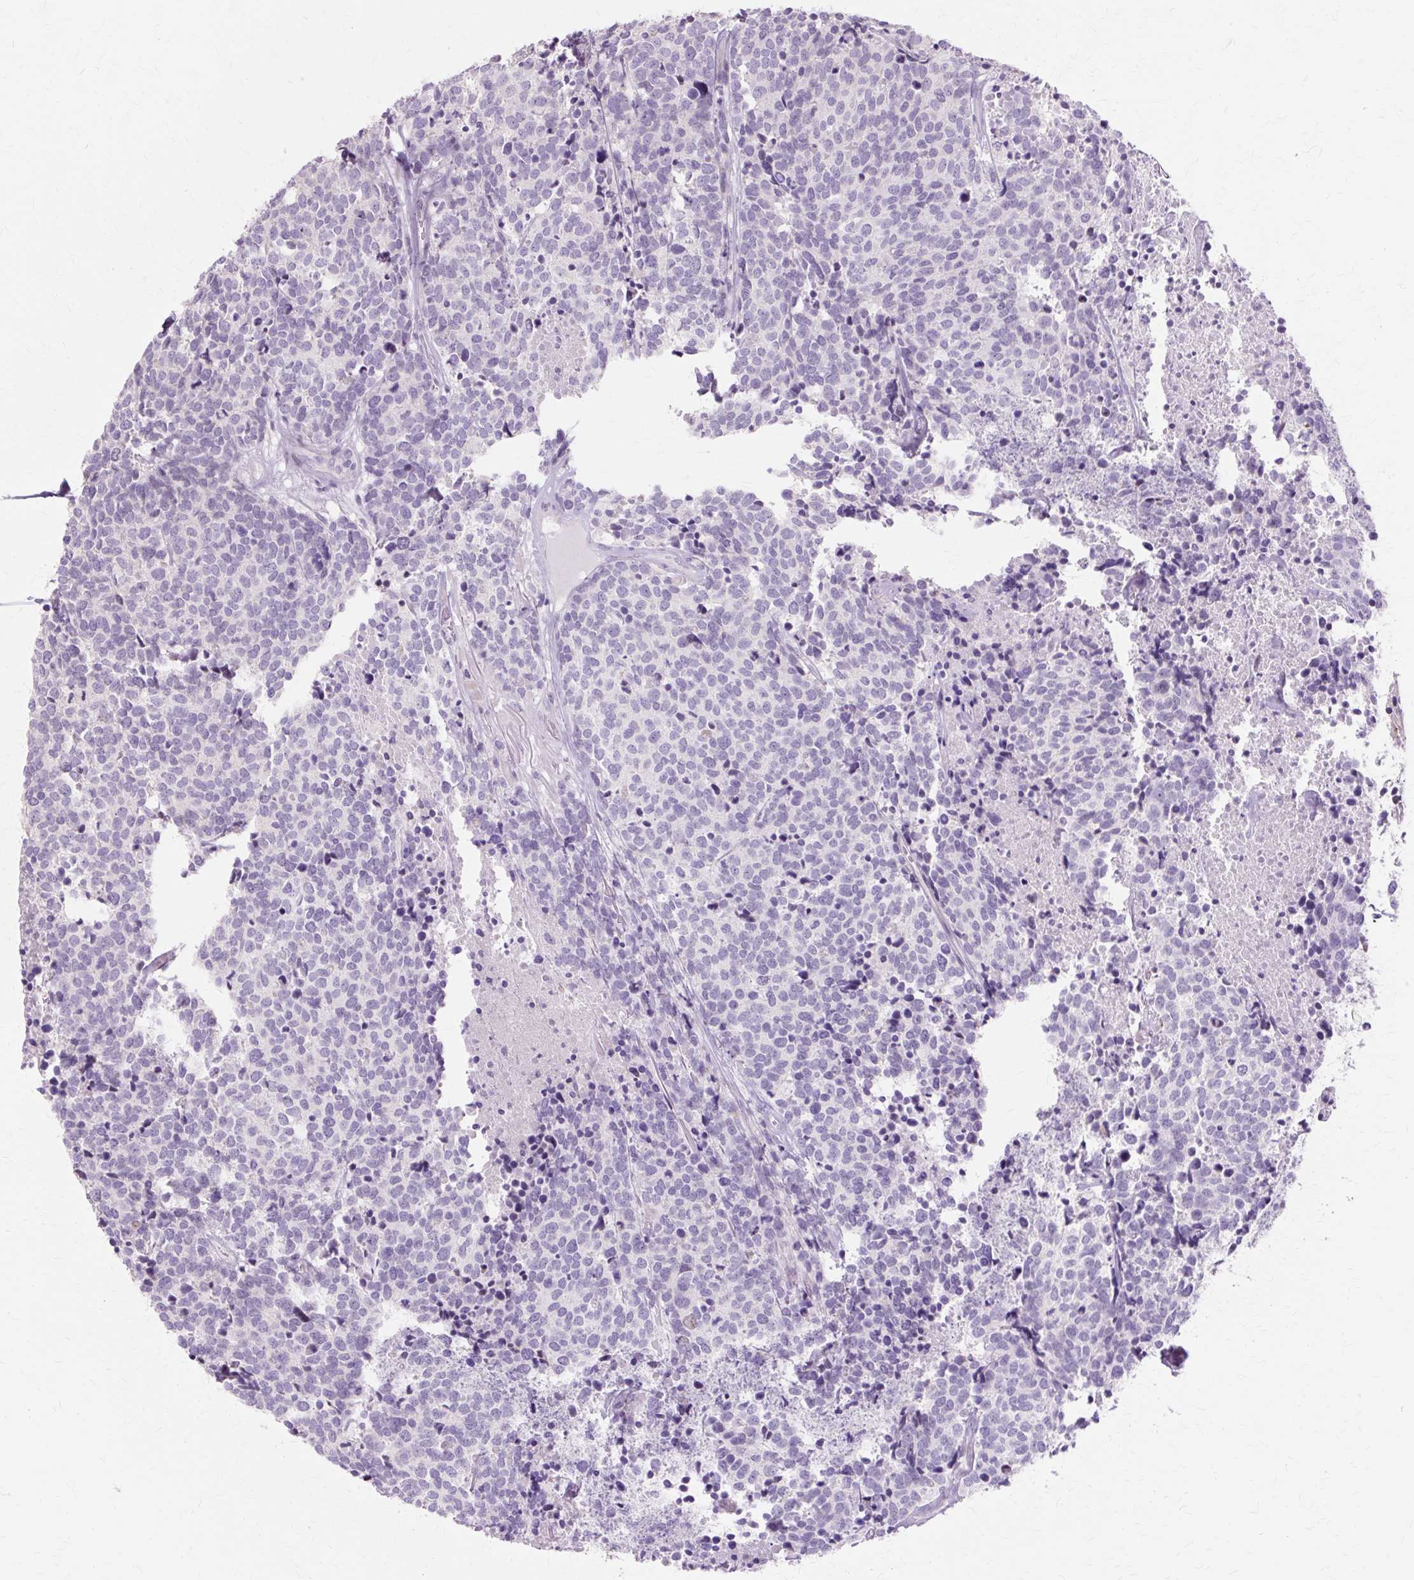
{"staining": {"intensity": "negative", "quantity": "none", "location": "none"}, "tissue": "carcinoid", "cell_type": "Tumor cells", "image_type": "cancer", "snomed": [{"axis": "morphology", "description": "Carcinoid, malignant, NOS"}, {"axis": "topography", "description": "Skin"}], "caption": "Immunohistochemistry micrograph of carcinoid stained for a protein (brown), which shows no staining in tumor cells.", "gene": "IRX2", "patient": {"sex": "female", "age": 79}}